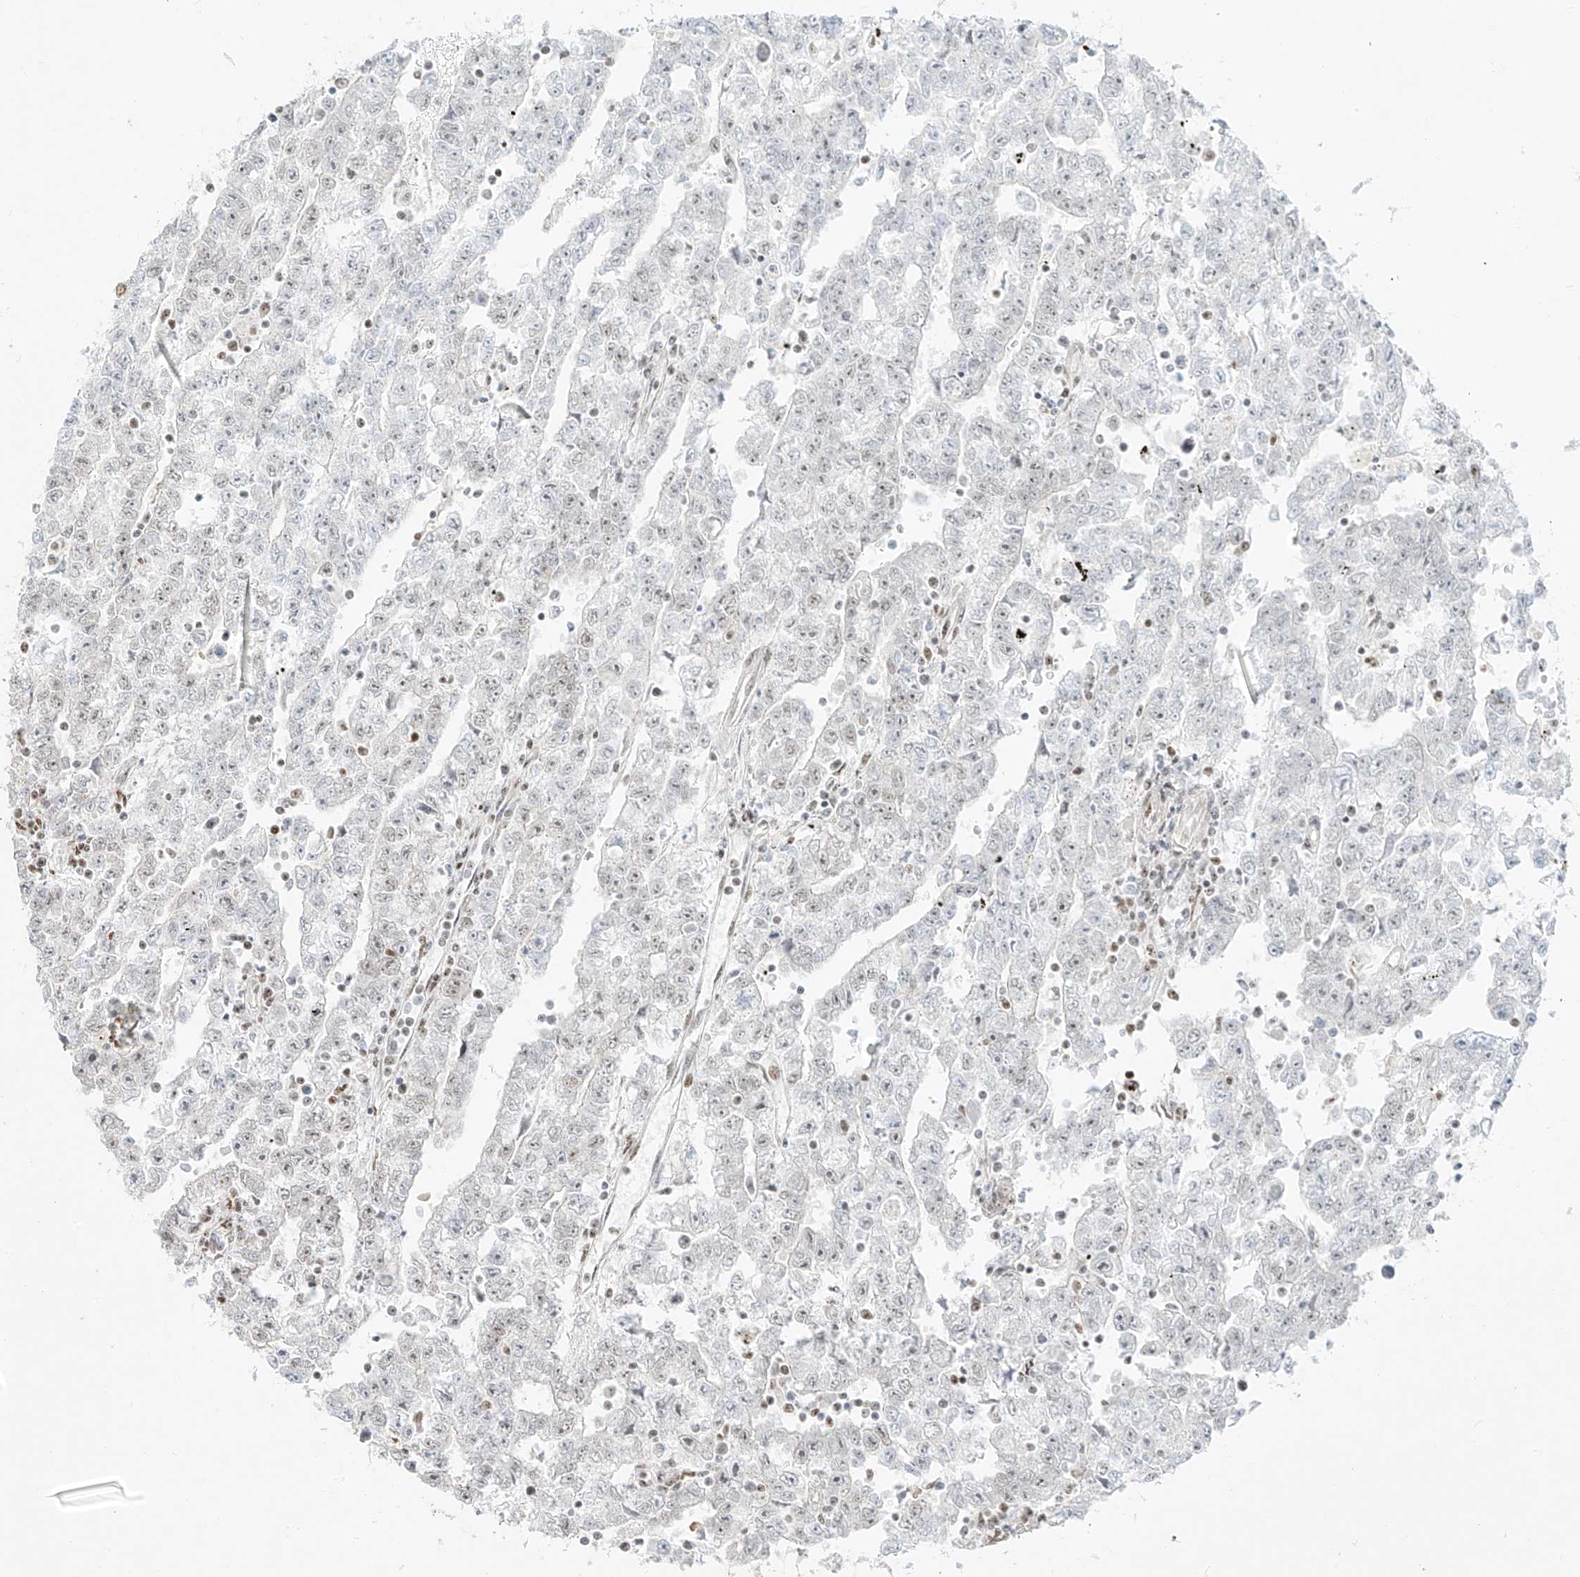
{"staining": {"intensity": "negative", "quantity": "none", "location": "none"}, "tissue": "testis cancer", "cell_type": "Tumor cells", "image_type": "cancer", "snomed": [{"axis": "morphology", "description": "Carcinoma, Embryonal, NOS"}, {"axis": "topography", "description": "Testis"}], "caption": "Immunohistochemistry (IHC) image of neoplastic tissue: human embryonal carcinoma (testis) stained with DAB (3,3'-diaminobenzidine) reveals no significant protein expression in tumor cells.", "gene": "NHSL1", "patient": {"sex": "male", "age": 25}}